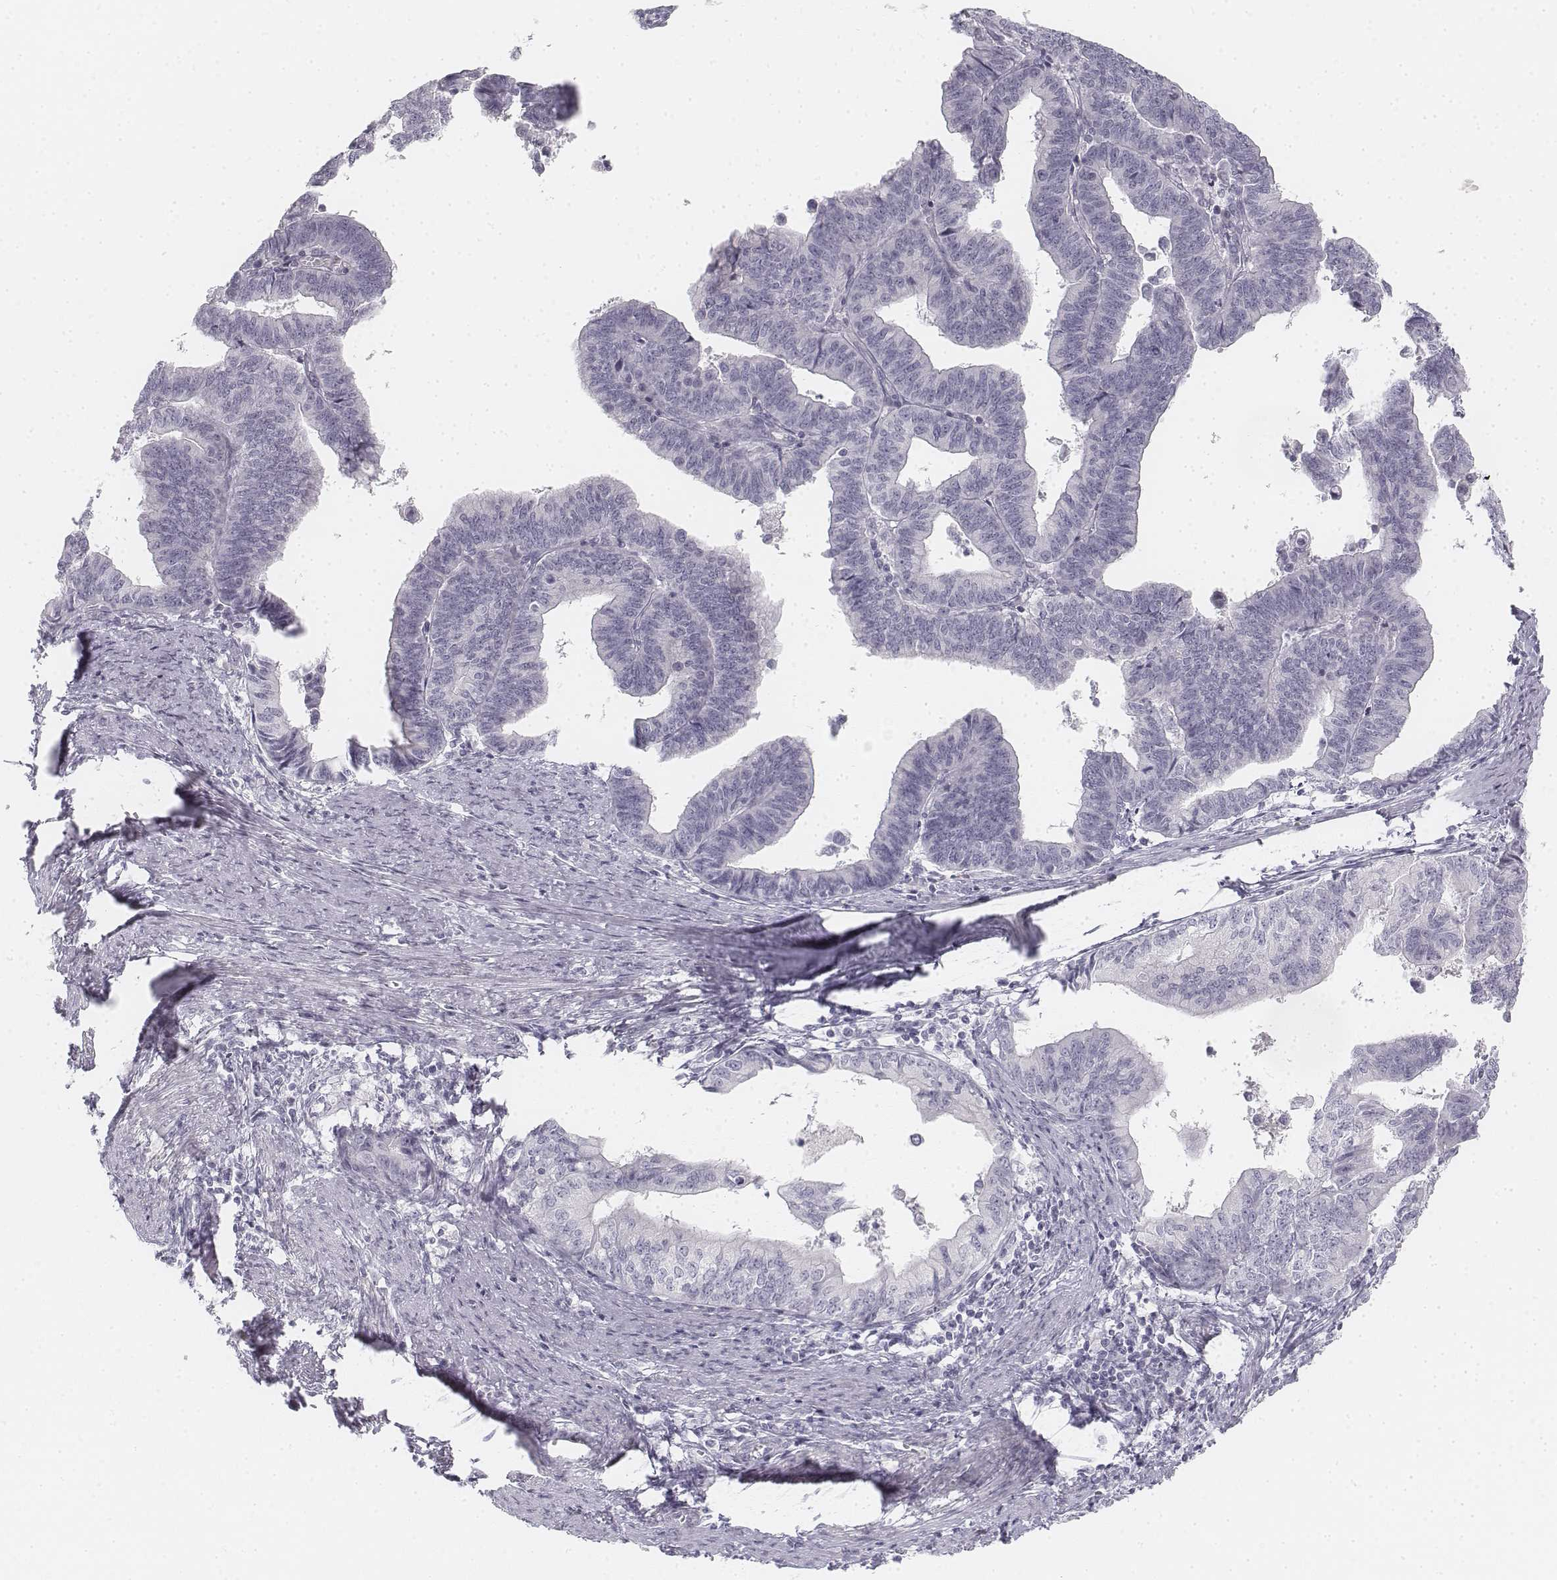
{"staining": {"intensity": "negative", "quantity": "none", "location": "none"}, "tissue": "endometrial cancer", "cell_type": "Tumor cells", "image_type": "cancer", "snomed": [{"axis": "morphology", "description": "Adenocarcinoma, NOS"}, {"axis": "topography", "description": "Endometrium"}], "caption": "Tumor cells are negative for brown protein staining in endometrial cancer (adenocarcinoma). (DAB (3,3'-diaminobenzidine) immunohistochemistry (IHC), high magnification).", "gene": "KRT25", "patient": {"sex": "female", "age": 65}}